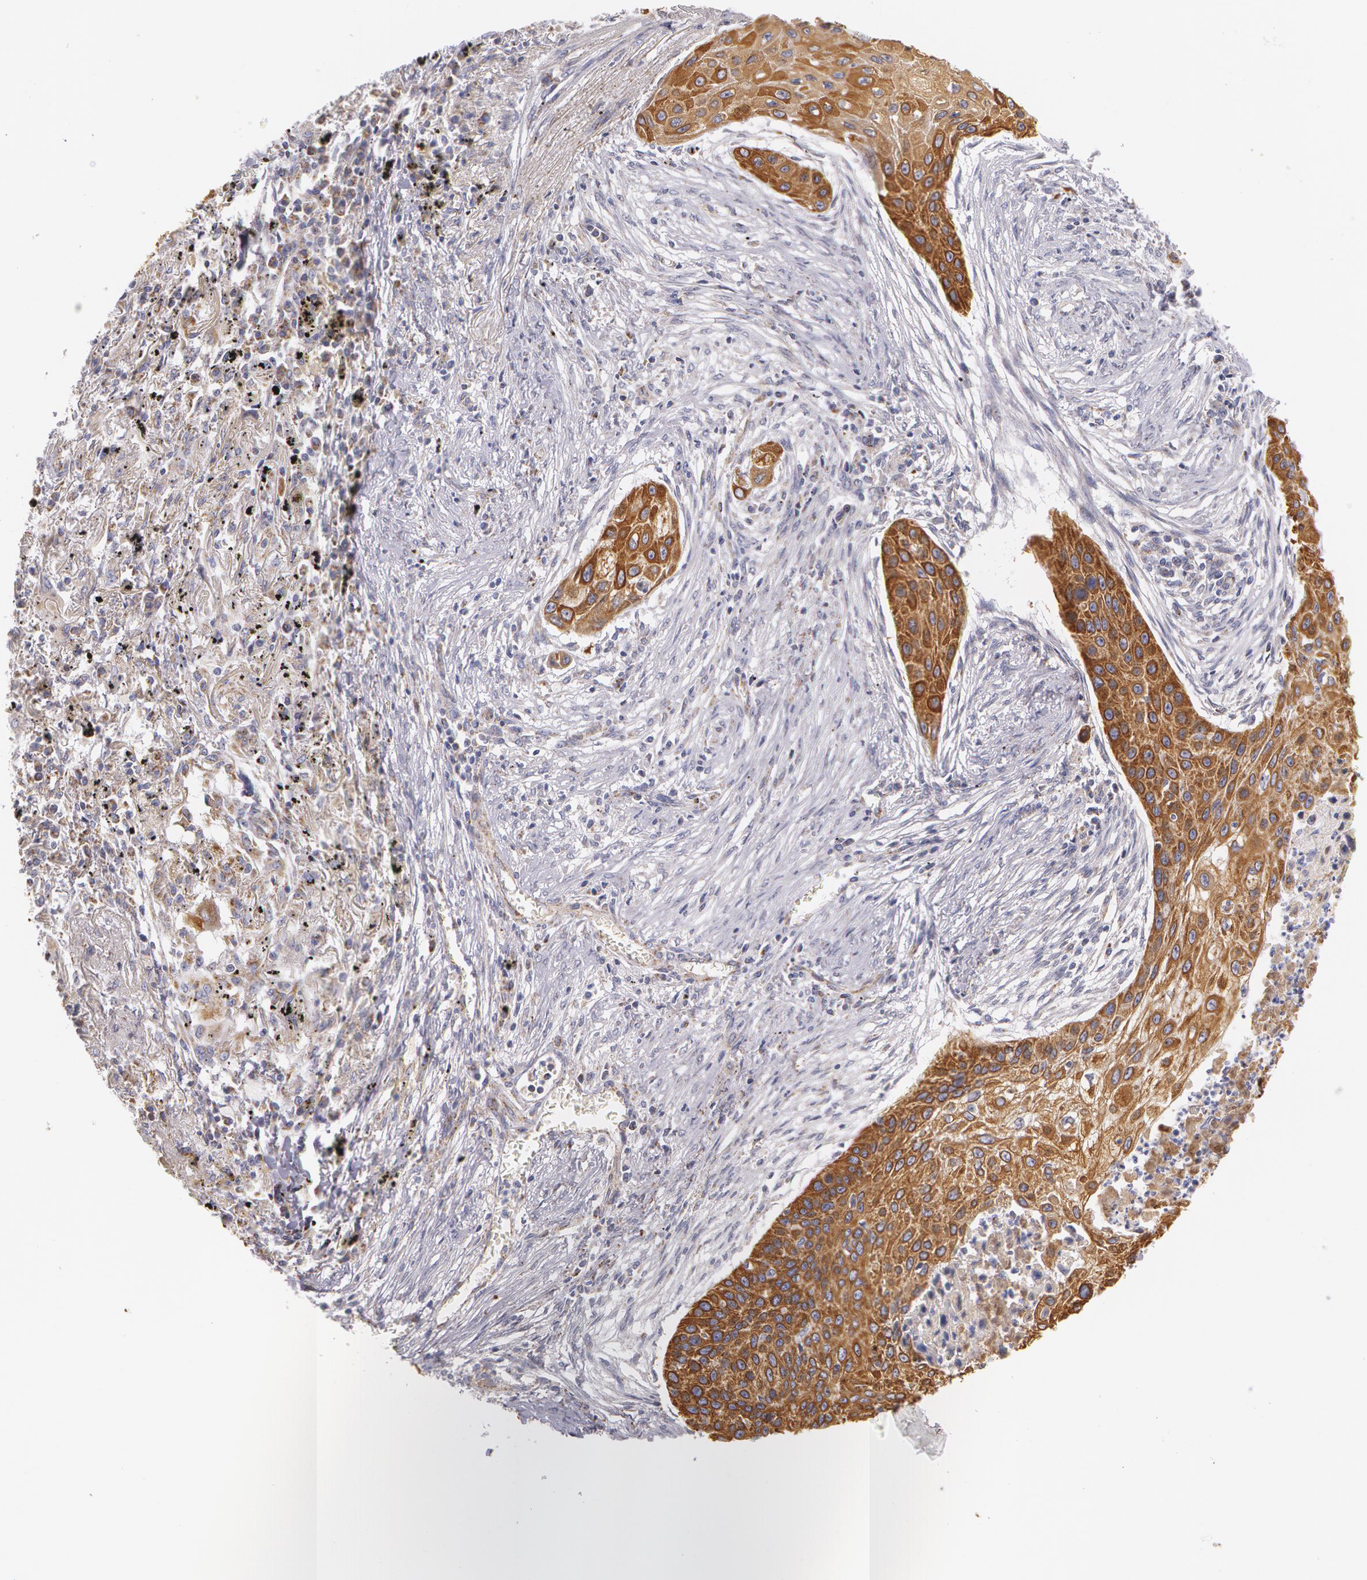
{"staining": {"intensity": "strong", "quantity": ">75%", "location": "cytoplasmic/membranous"}, "tissue": "lung cancer", "cell_type": "Tumor cells", "image_type": "cancer", "snomed": [{"axis": "morphology", "description": "Squamous cell carcinoma, NOS"}, {"axis": "topography", "description": "Lung"}], "caption": "Immunohistochemistry (DAB (3,3'-diaminobenzidine)) staining of human squamous cell carcinoma (lung) demonstrates strong cytoplasmic/membranous protein staining in about >75% of tumor cells.", "gene": "KRT18", "patient": {"sex": "male", "age": 71}}